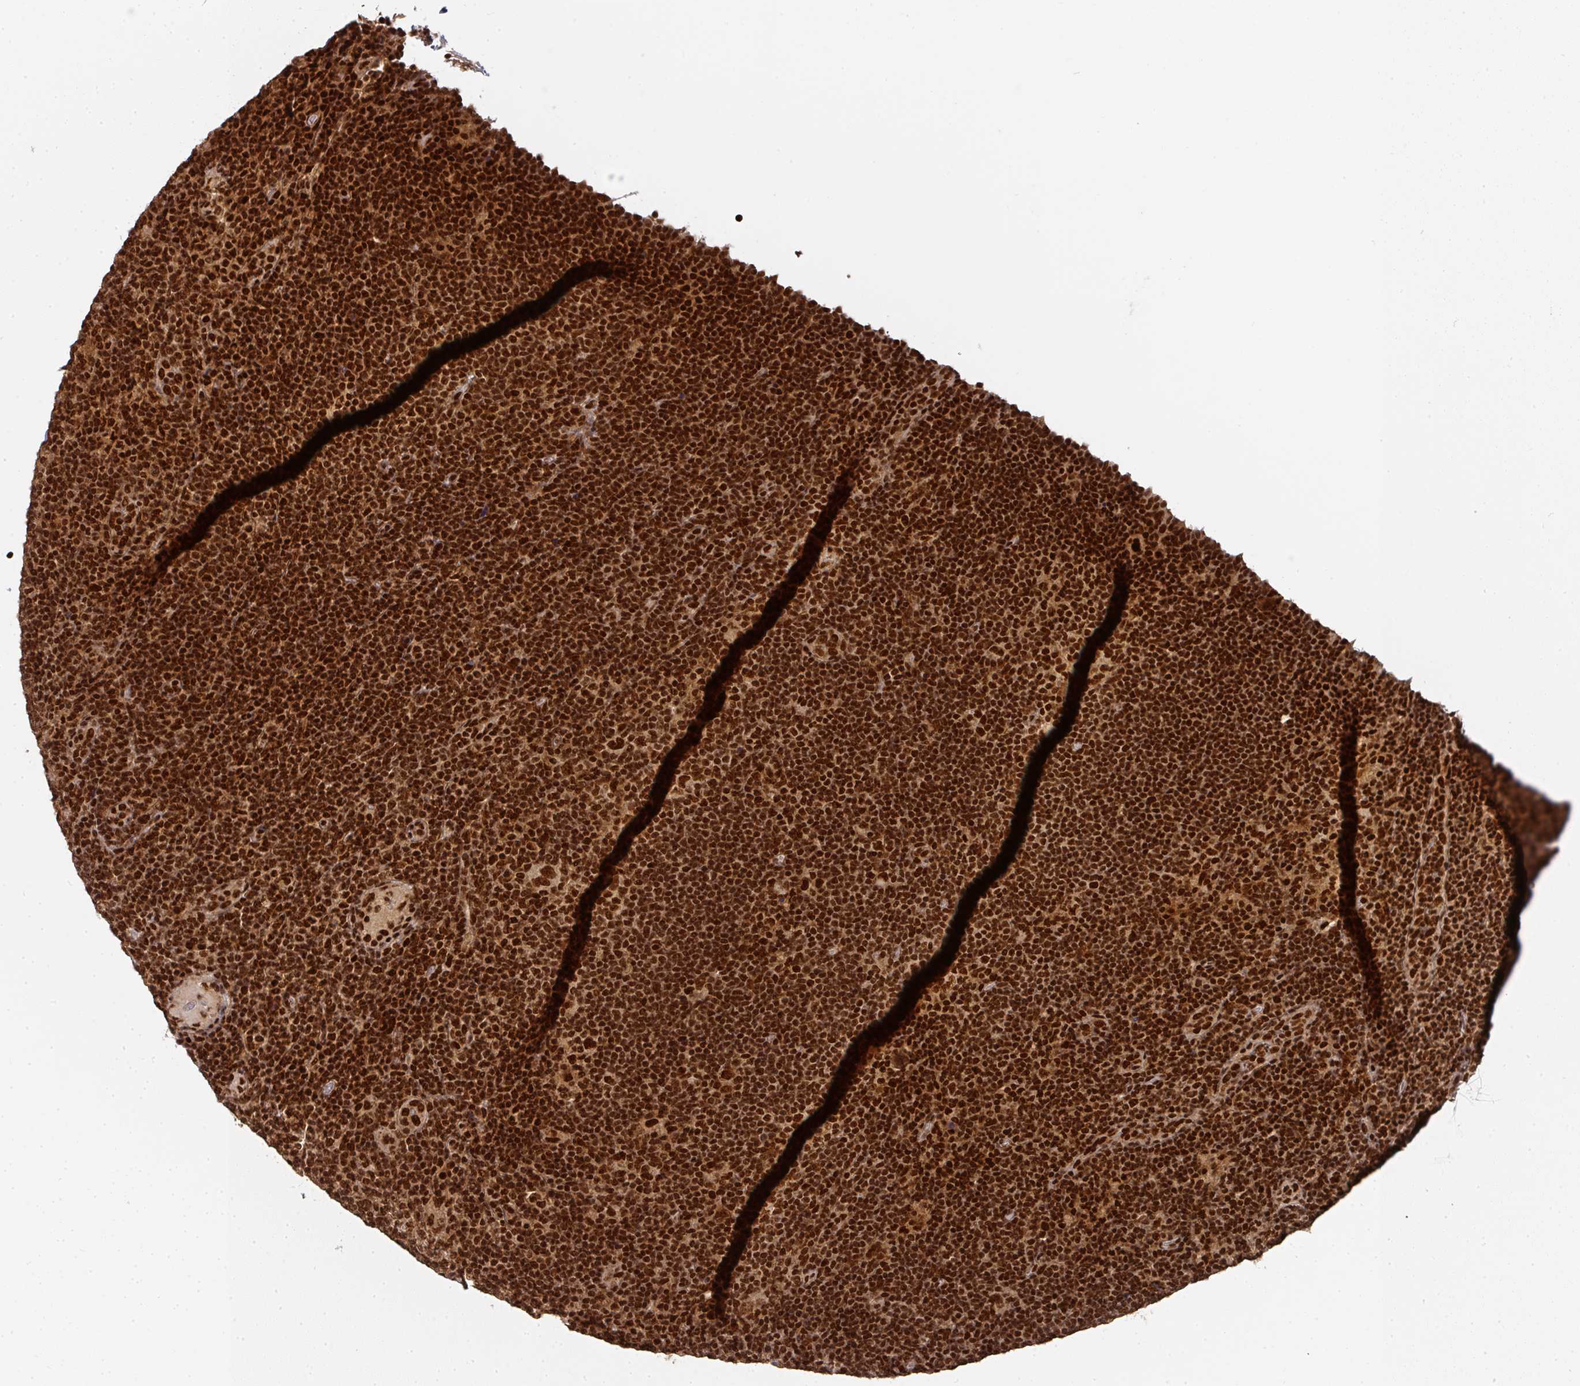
{"staining": {"intensity": "strong", "quantity": ">75%", "location": "nuclear"}, "tissue": "lymphoma", "cell_type": "Tumor cells", "image_type": "cancer", "snomed": [{"axis": "morphology", "description": "Hodgkin's disease, NOS"}, {"axis": "topography", "description": "Lymph node"}], "caption": "Immunohistochemical staining of human lymphoma displays high levels of strong nuclear protein positivity in about >75% of tumor cells.", "gene": "DIDO1", "patient": {"sex": "female", "age": 57}}